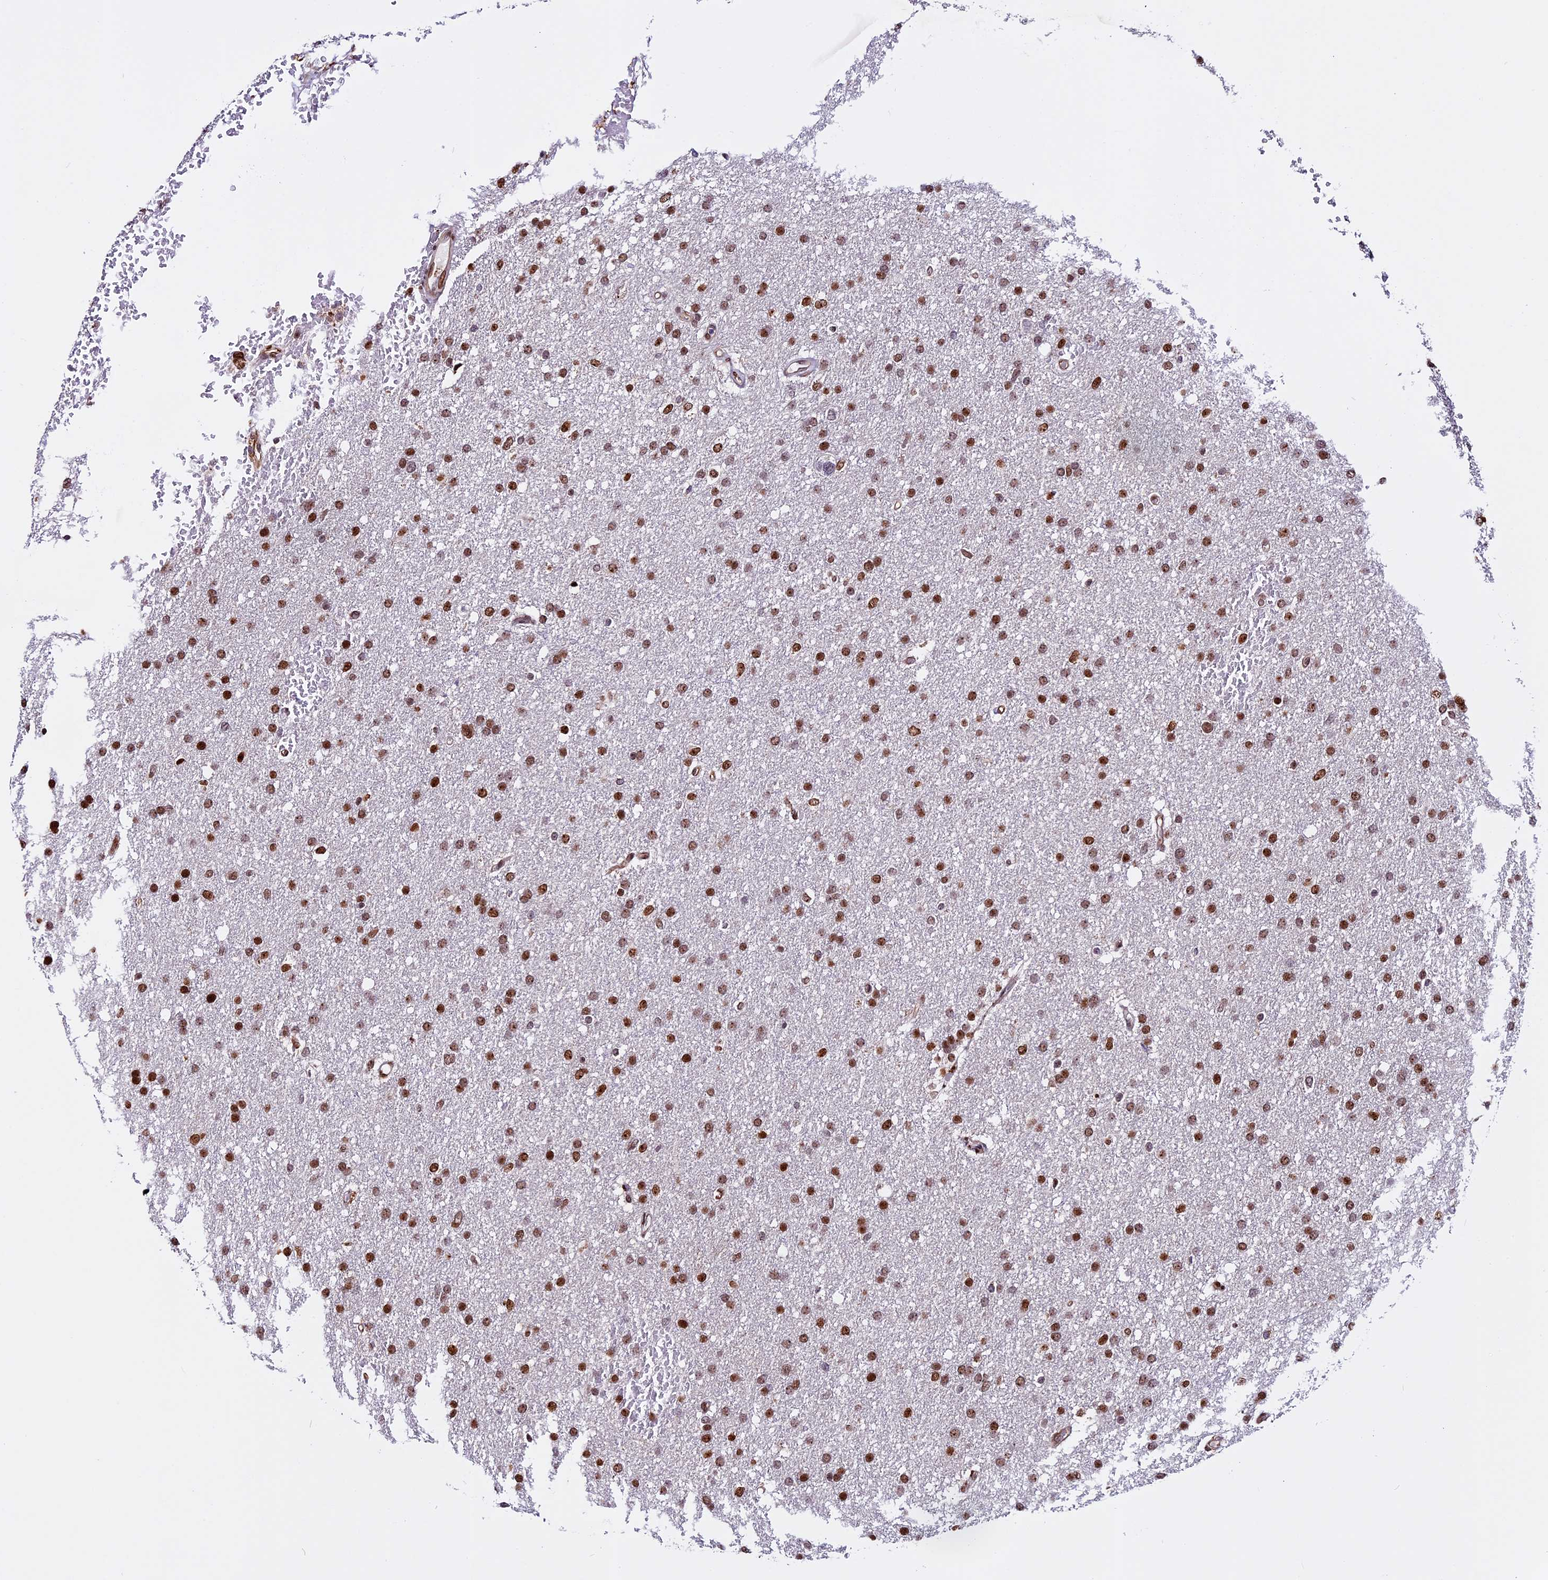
{"staining": {"intensity": "moderate", "quantity": ">75%", "location": "nuclear"}, "tissue": "glioma", "cell_type": "Tumor cells", "image_type": "cancer", "snomed": [{"axis": "morphology", "description": "Glioma, malignant, High grade"}, {"axis": "topography", "description": "Cerebral cortex"}], "caption": "Protein expression analysis of human high-grade glioma (malignant) reveals moderate nuclear positivity in approximately >75% of tumor cells.", "gene": "RINL", "patient": {"sex": "female", "age": 36}}